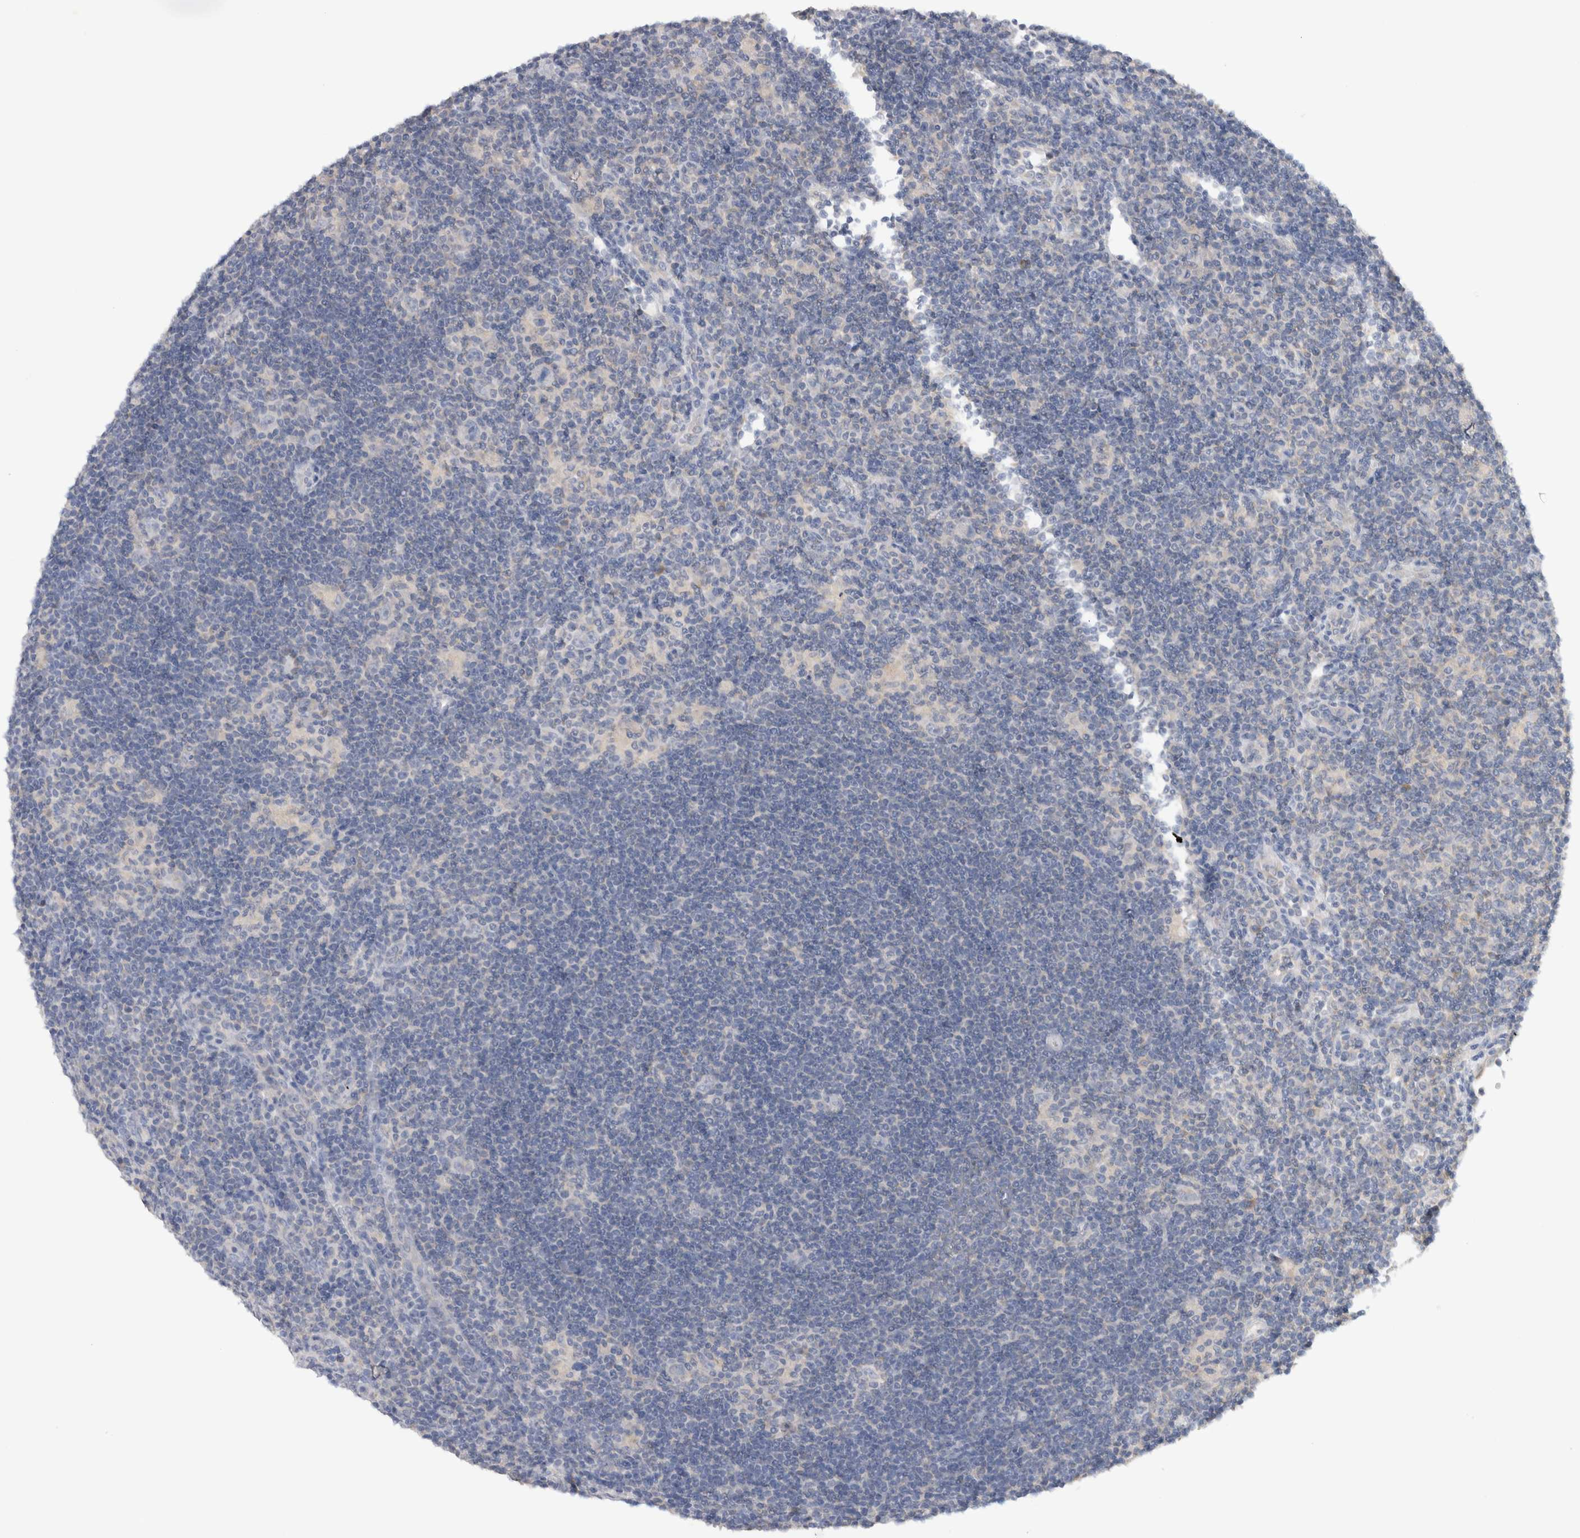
{"staining": {"intensity": "negative", "quantity": "none", "location": "none"}, "tissue": "lymphoma", "cell_type": "Tumor cells", "image_type": "cancer", "snomed": [{"axis": "morphology", "description": "Hodgkin's disease, NOS"}, {"axis": "topography", "description": "Lymph node"}], "caption": "Image shows no protein expression in tumor cells of Hodgkin's disease tissue.", "gene": "GAS1", "patient": {"sex": "female", "age": 57}}